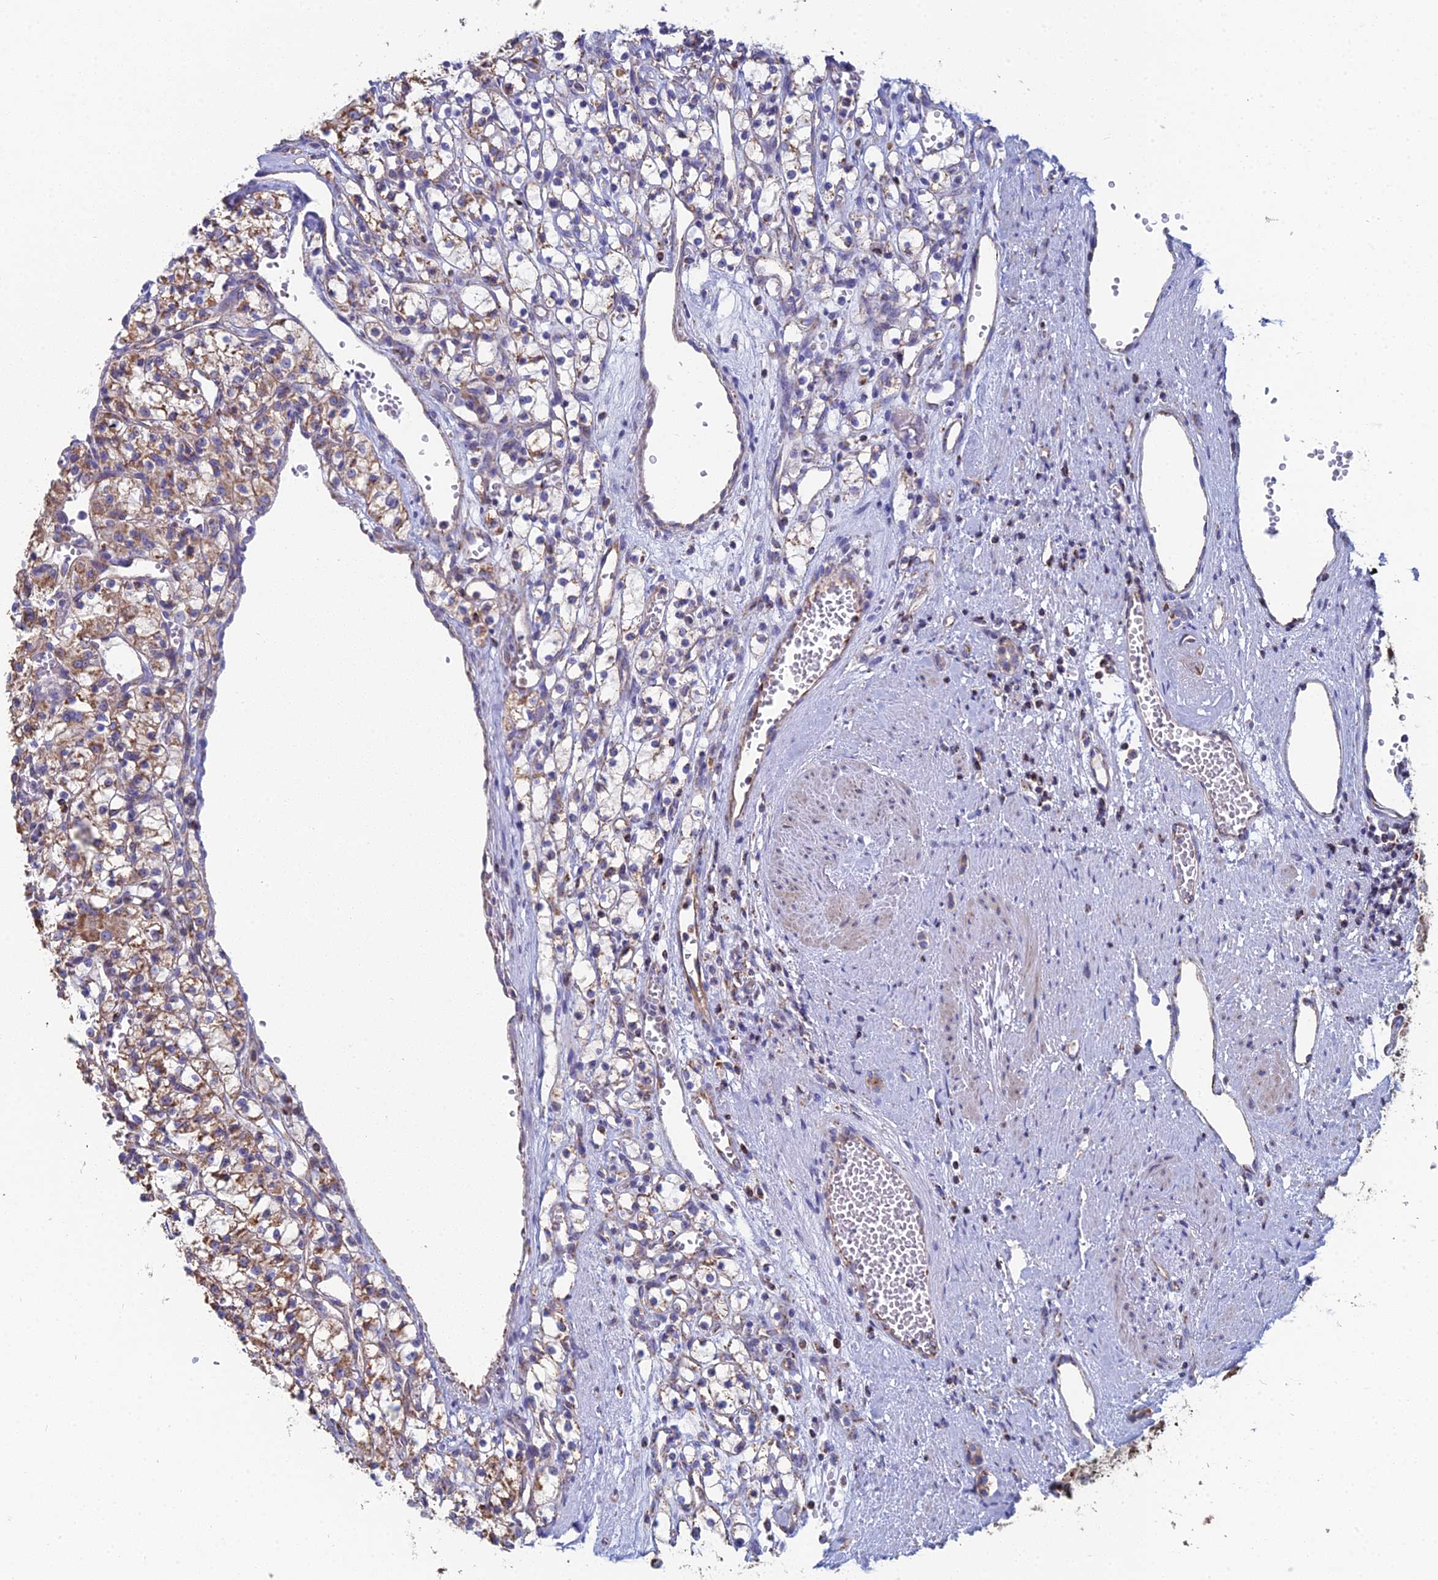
{"staining": {"intensity": "moderate", "quantity": "25%-75%", "location": "cytoplasmic/membranous"}, "tissue": "renal cancer", "cell_type": "Tumor cells", "image_type": "cancer", "snomed": [{"axis": "morphology", "description": "Adenocarcinoma, NOS"}, {"axis": "topography", "description": "Kidney"}], "caption": "Immunohistochemistry of human renal adenocarcinoma reveals medium levels of moderate cytoplasmic/membranous staining in about 25%-75% of tumor cells. Immunohistochemistry stains the protein of interest in brown and the nuclei are stained blue.", "gene": "SPOCK2", "patient": {"sex": "female", "age": 59}}